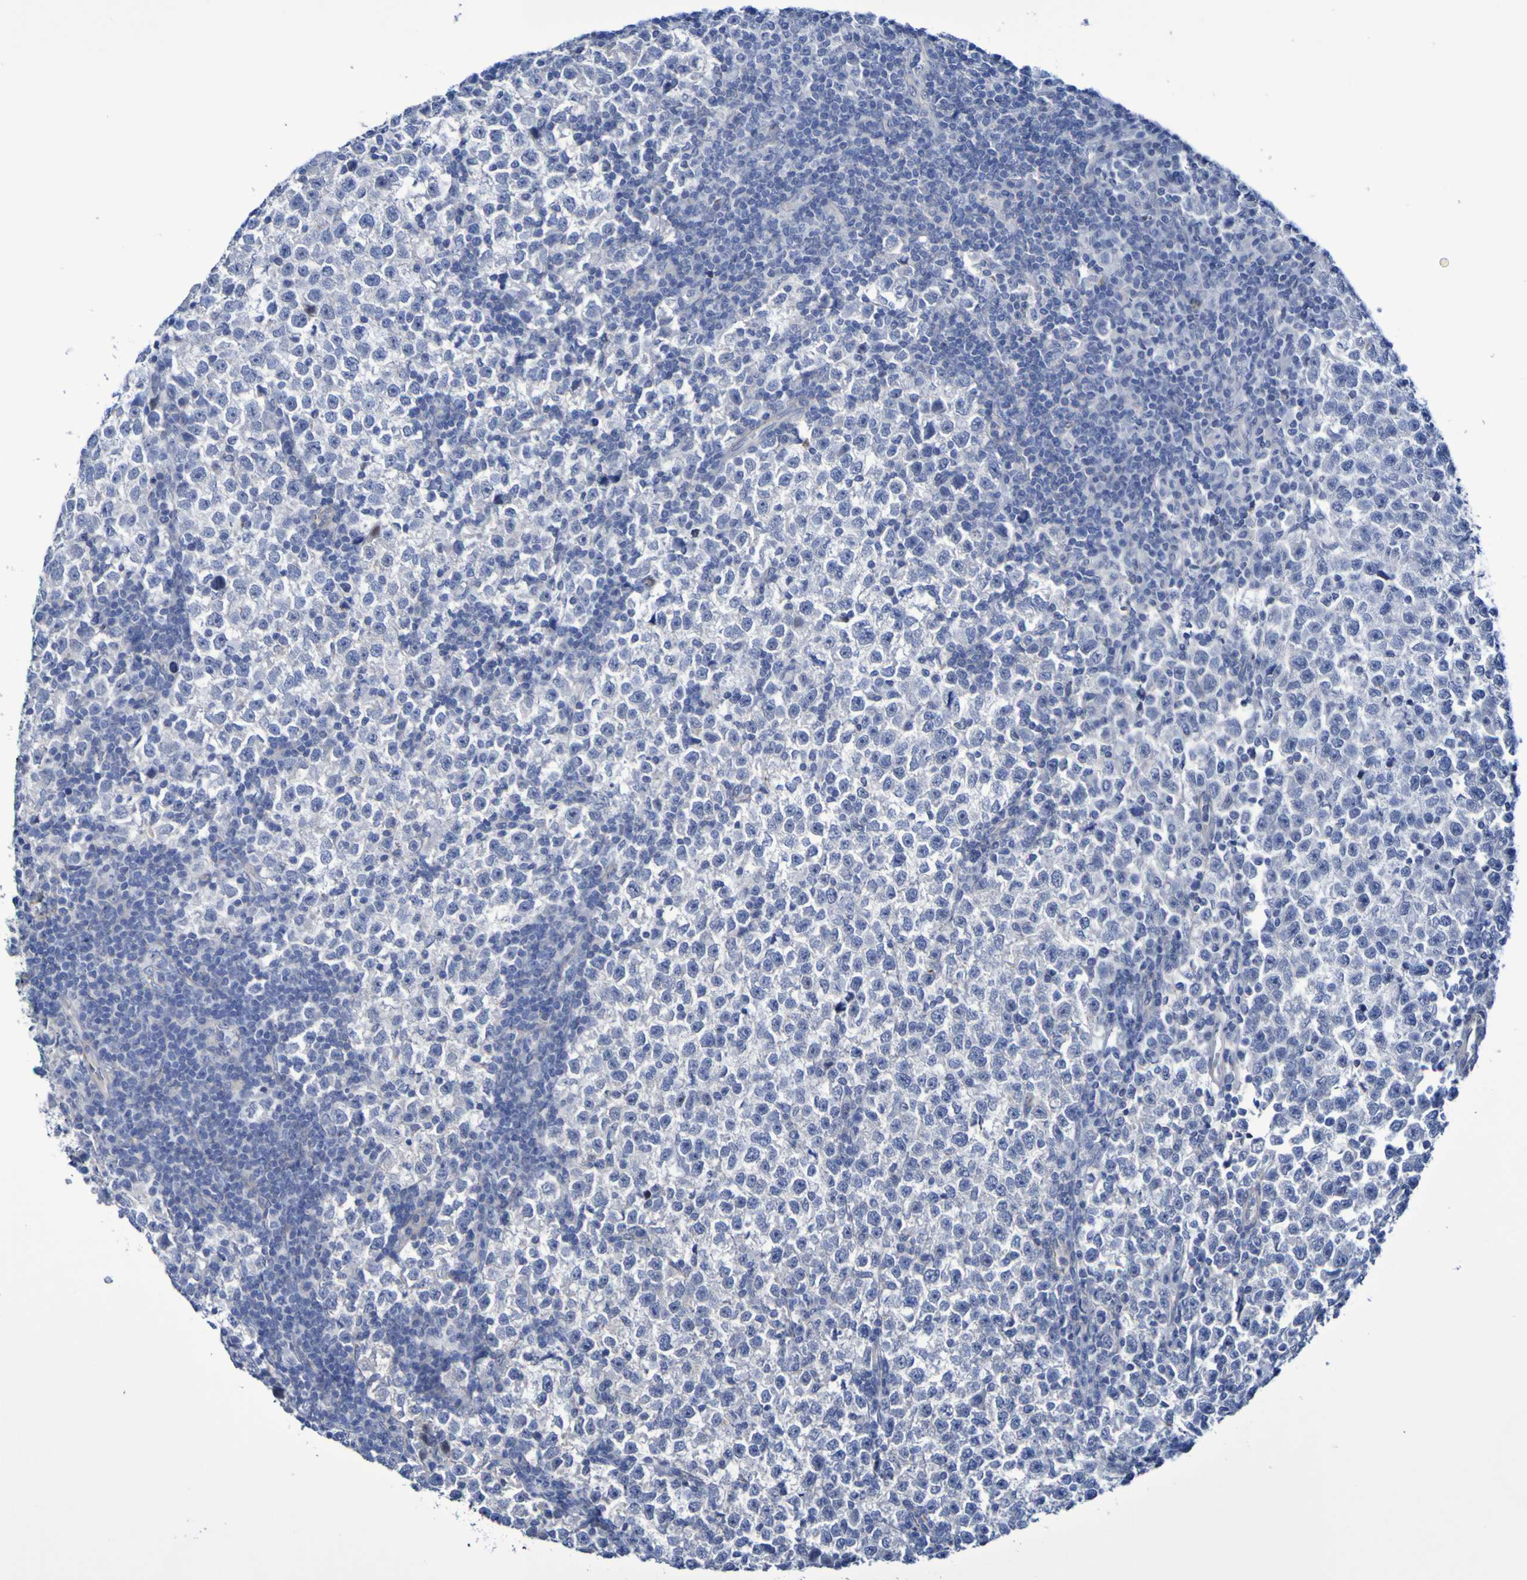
{"staining": {"intensity": "negative", "quantity": "none", "location": "none"}, "tissue": "testis cancer", "cell_type": "Tumor cells", "image_type": "cancer", "snomed": [{"axis": "morphology", "description": "Seminoma, NOS"}, {"axis": "topography", "description": "Testis"}], "caption": "Tumor cells show no significant positivity in testis seminoma.", "gene": "LPP", "patient": {"sex": "male", "age": 43}}